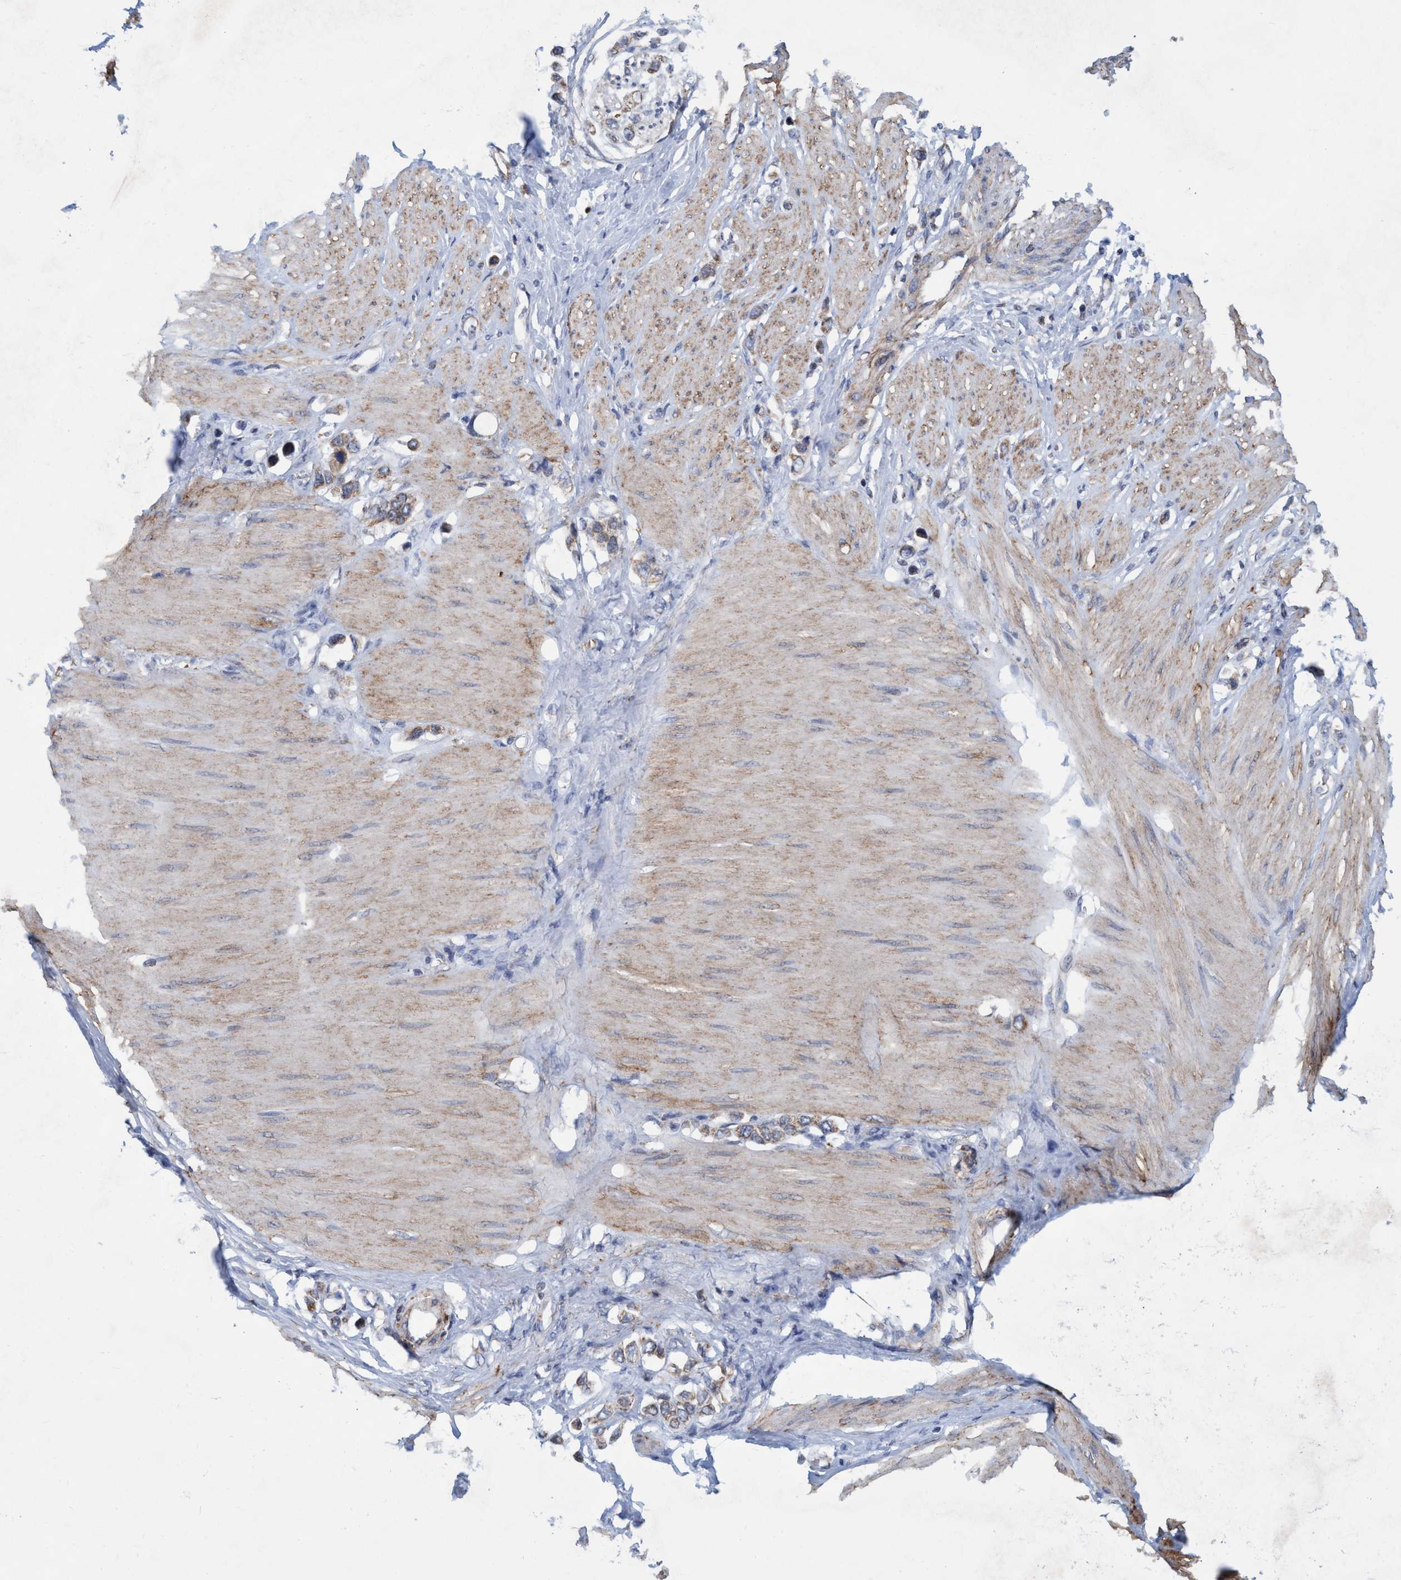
{"staining": {"intensity": "weak", "quantity": ">75%", "location": "cytoplasmic/membranous"}, "tissue": "stomach cancer", "cell_type": "Tumor cells", "image_type": "cancer", "snomed": [{"axis": "morphology", "description": "Adenocarcinoma, NOS"}, {"axis": "topography", "description": "Stomach"}], "caption": "This image exhibits IHC staining of stomach cancer, with low weak cytoplasmic/membranous staining in about >75% of tumor cells.", "gene": "POLR1F", "patient": {"sex": "female", "age": 65}}